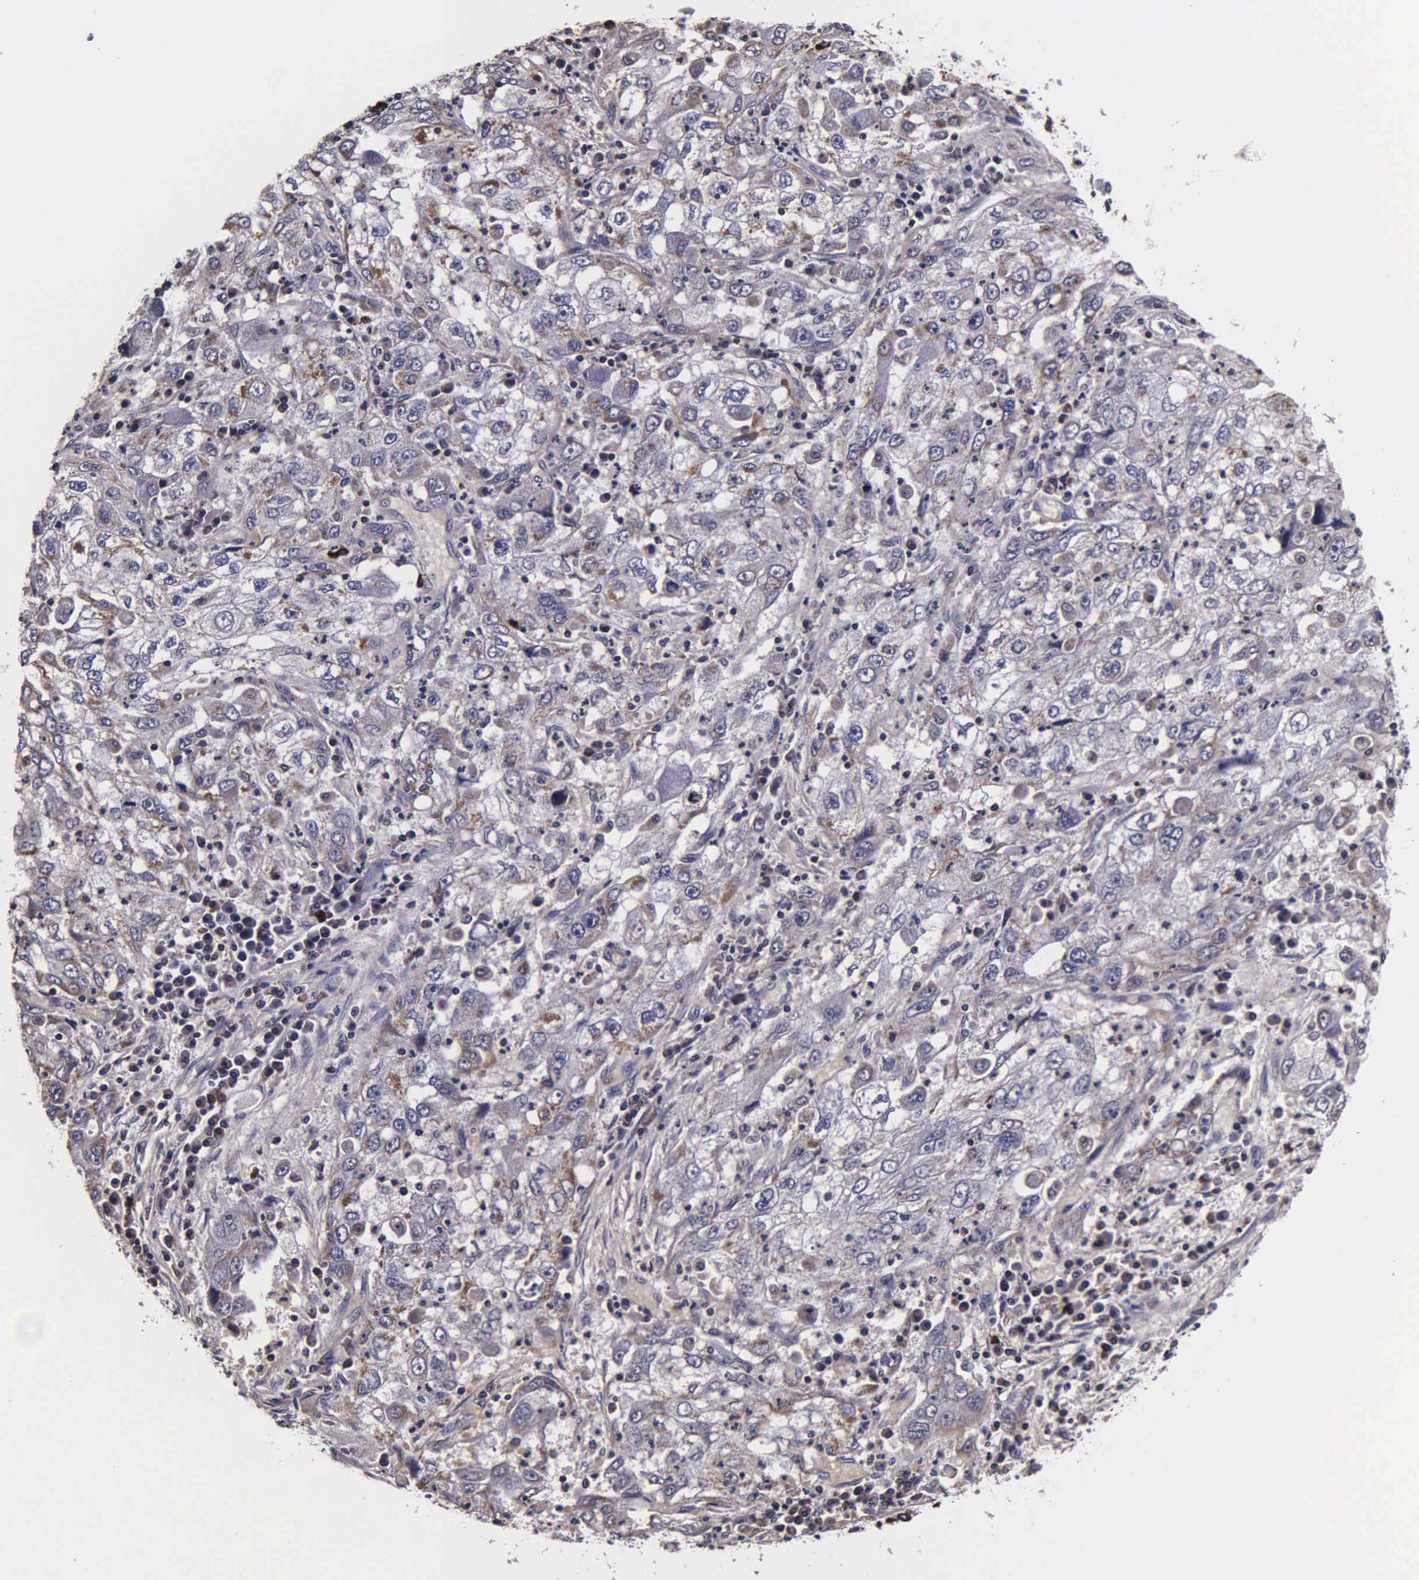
{"staining": {"intensity": "weak", "quantity": ">75%", "location": "cytoplasmic/membranous"}, "tissue": "cervical cancer", "cell_type": "Tumor cells", "image_type": "cancer", "snomed": [{"axis": "morphology", "description": "Squamous cell carcinoma, NOS"}, {"axis": "topography", "description": "Cervix"}], "caption": "Immunohistochemical staining of human squamous cell carcinoma (cervical) demonstrates low levels of weak cytoplasmic/membranous expression in approximately >75% of tumor cells.", "gene": "PSMA3", "patient": {"sex": "female", "age": 36}}